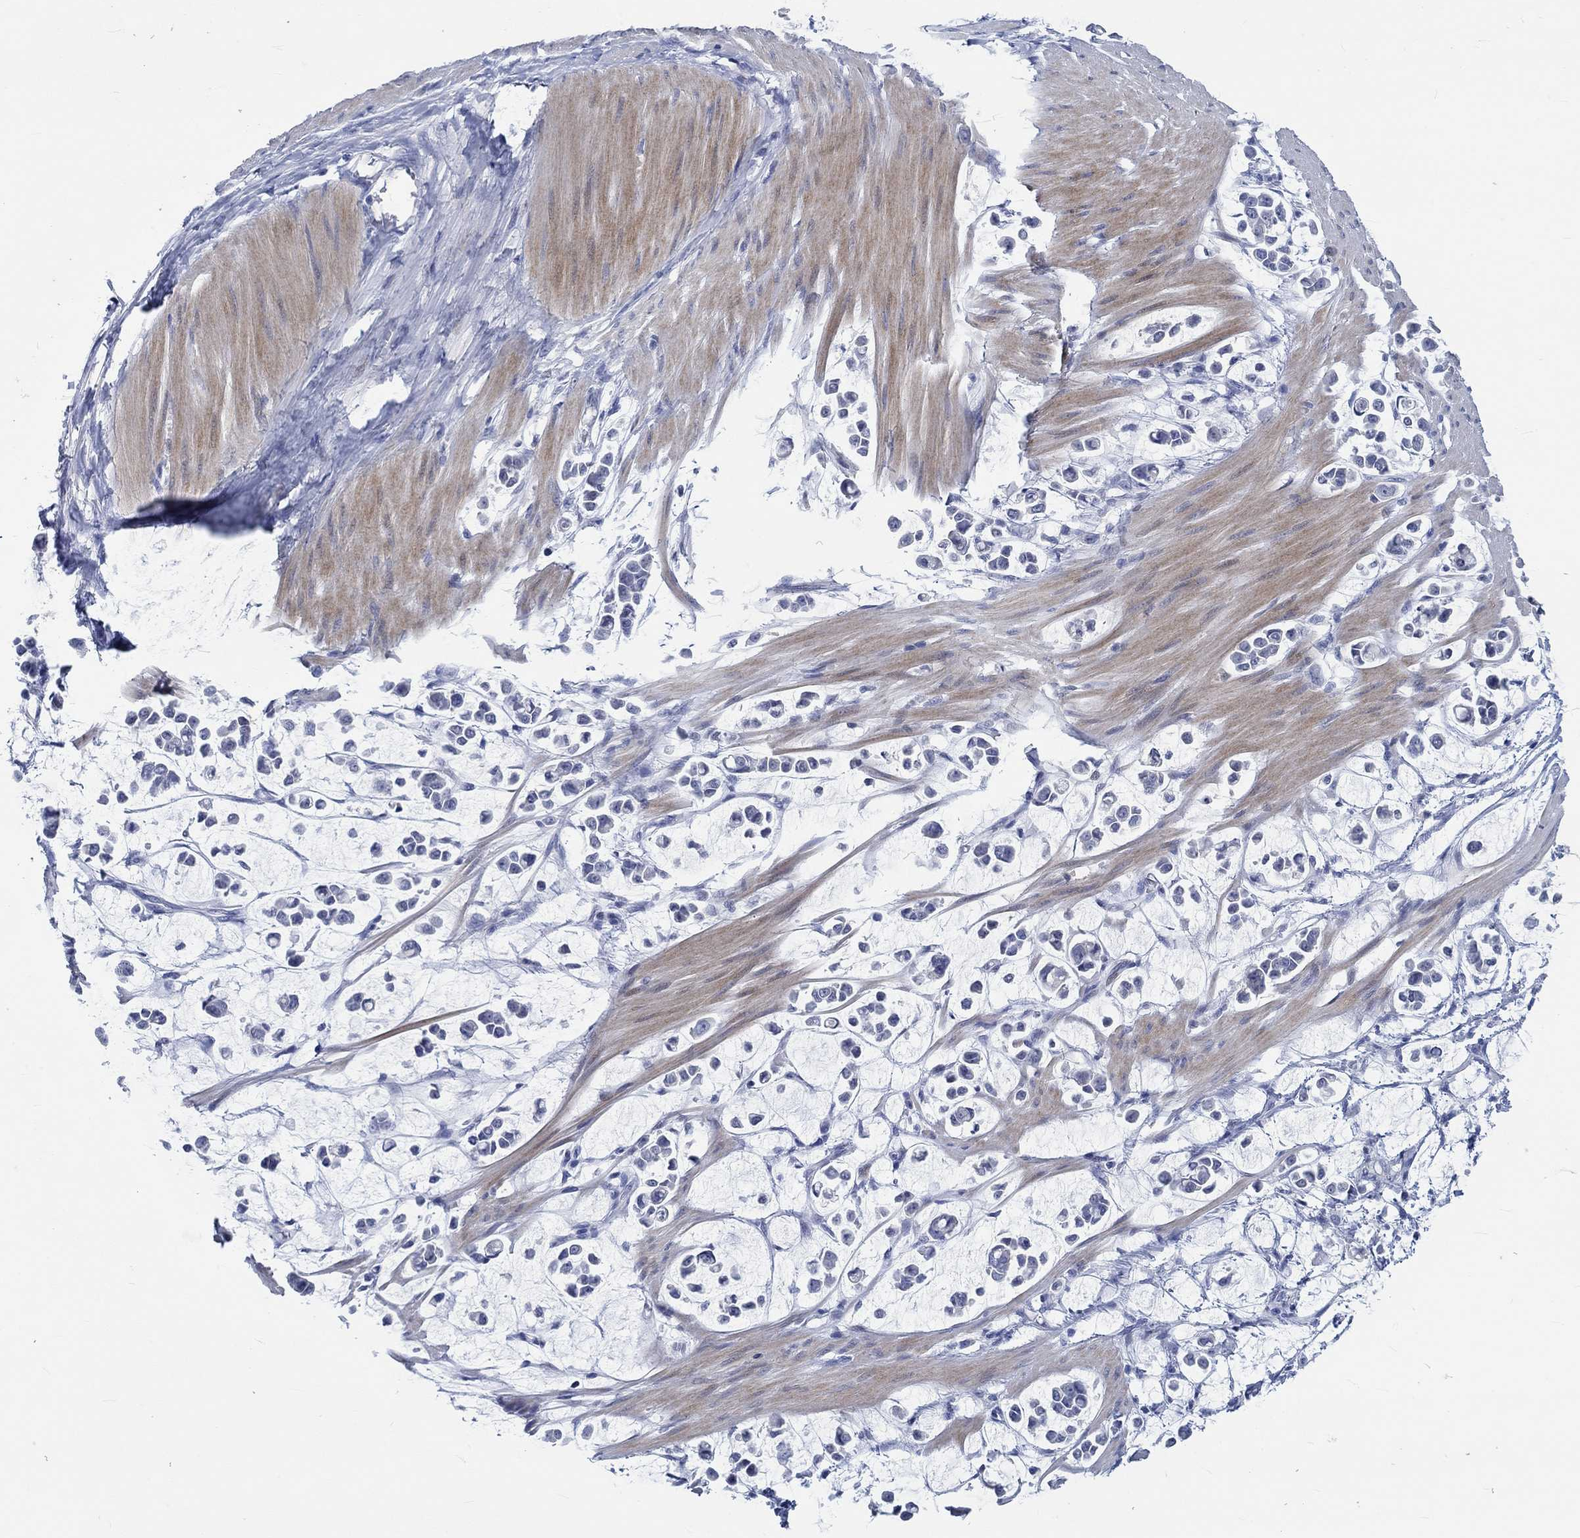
{"staining": {"intensity": "negative", "quantity": "none", "location": "none"}, "tissue": "stomach cancer", "cell_type": "Tumor cells", "image_type": "cancer", "snomed": [{"axis": "morphology", "description": "Adenocarcinoma, NOS"}, {"axis": "topography", "description": "Stomach"}], "caption": "DAB immunohistochemical staining of human stomach adenocarcinoma shows no significant positivity in tumor cells.", "gene": "C4orf47", "patient": {"sex": "male", "age": 82}}